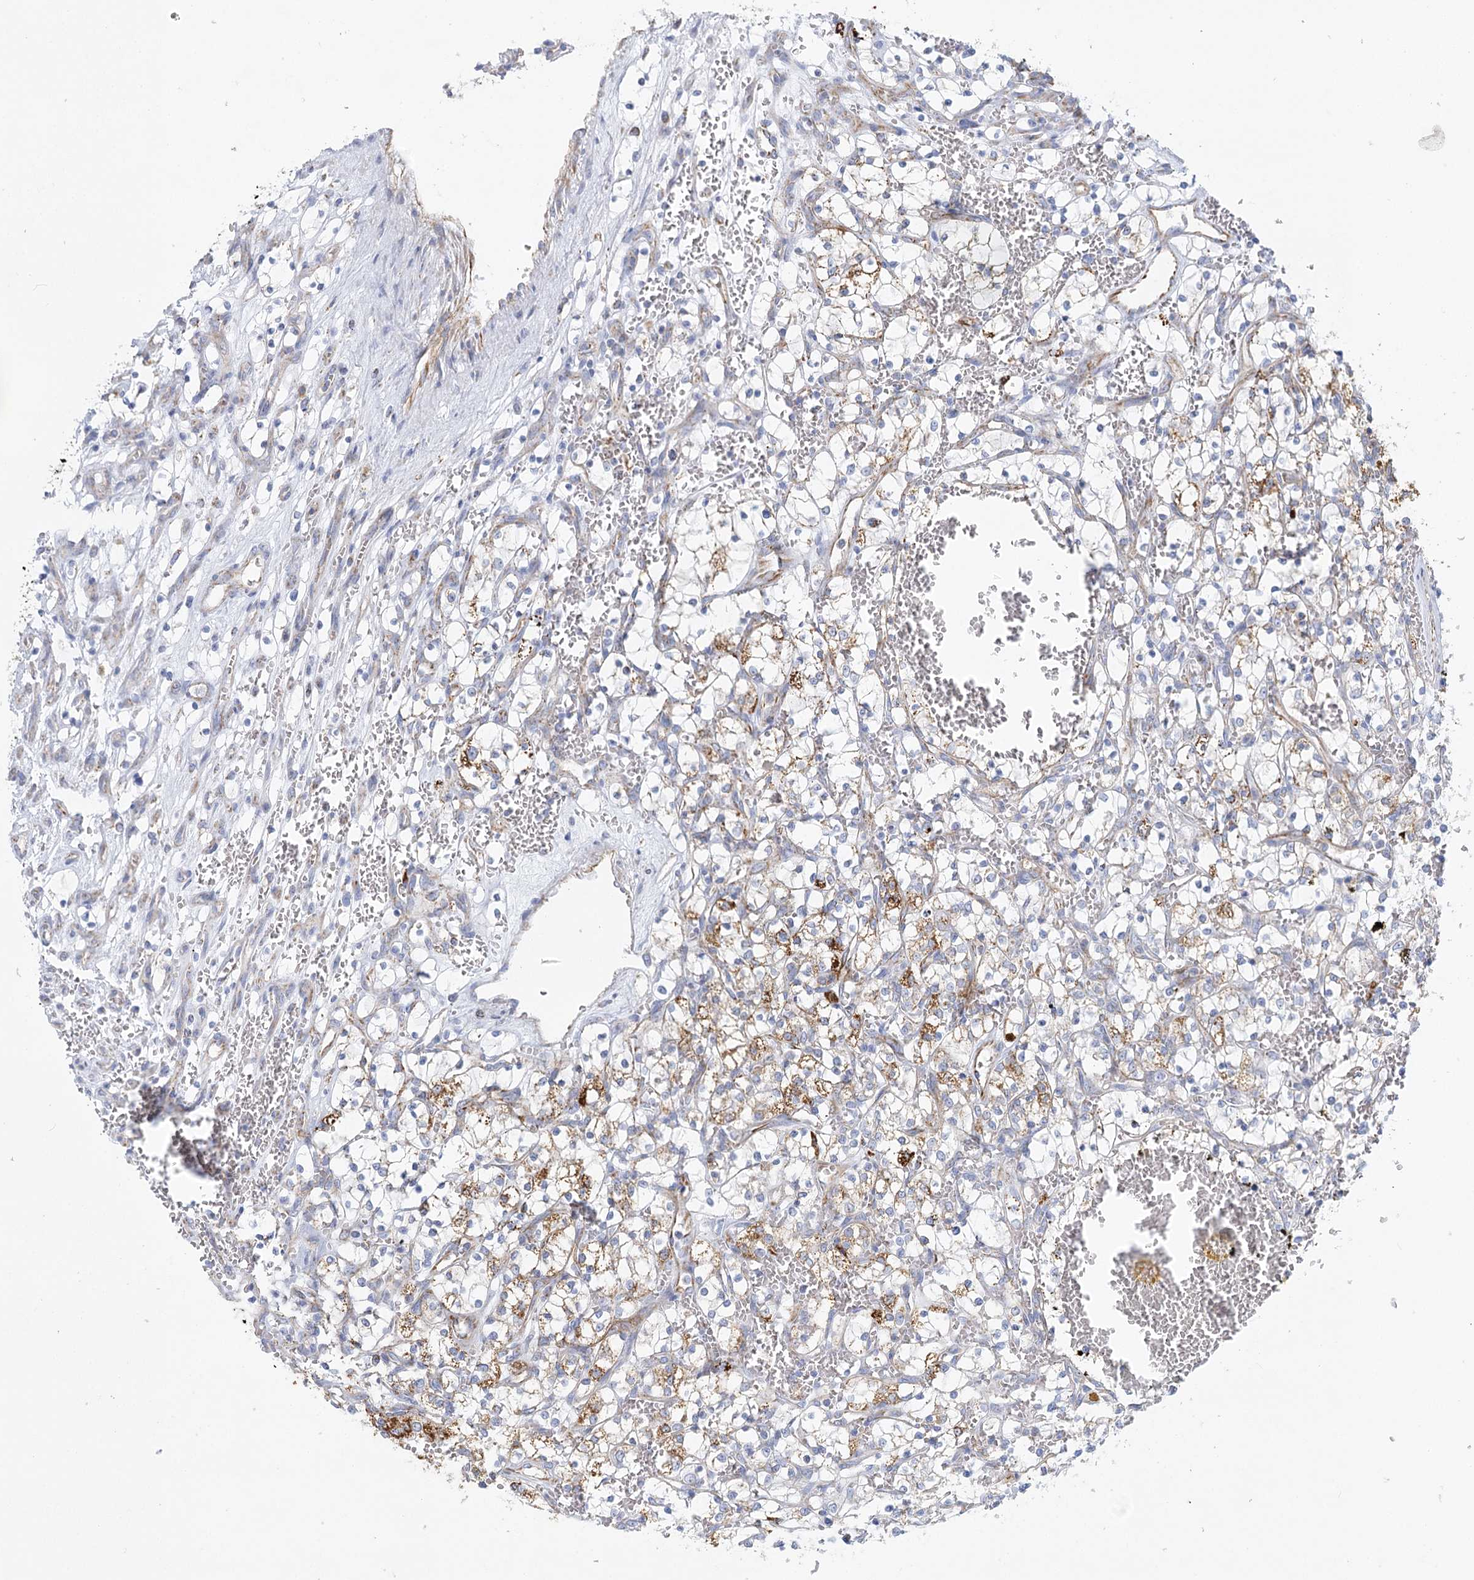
{"staining": {"intensity": "moderate", "quantity": "<25%", "location": "cytoplasmic/membranous"}, "tissue": "renal cancer", "cell_type": "Tumor cells", "image_type": "cancer", "snomed": [{"axis": "morphology", "description": "Adenocarcinoma, NOS"}, {"axis": "topography", "description": "Kidney"}], "caption": "Human renal cancer stained for a protein (brown) demonstrates moderate cytoplasmic/membranous positive expression in about <25% of tumor cells.", "gene": "DHTKD1", "patient": {"sex": "female", "age": 69}}